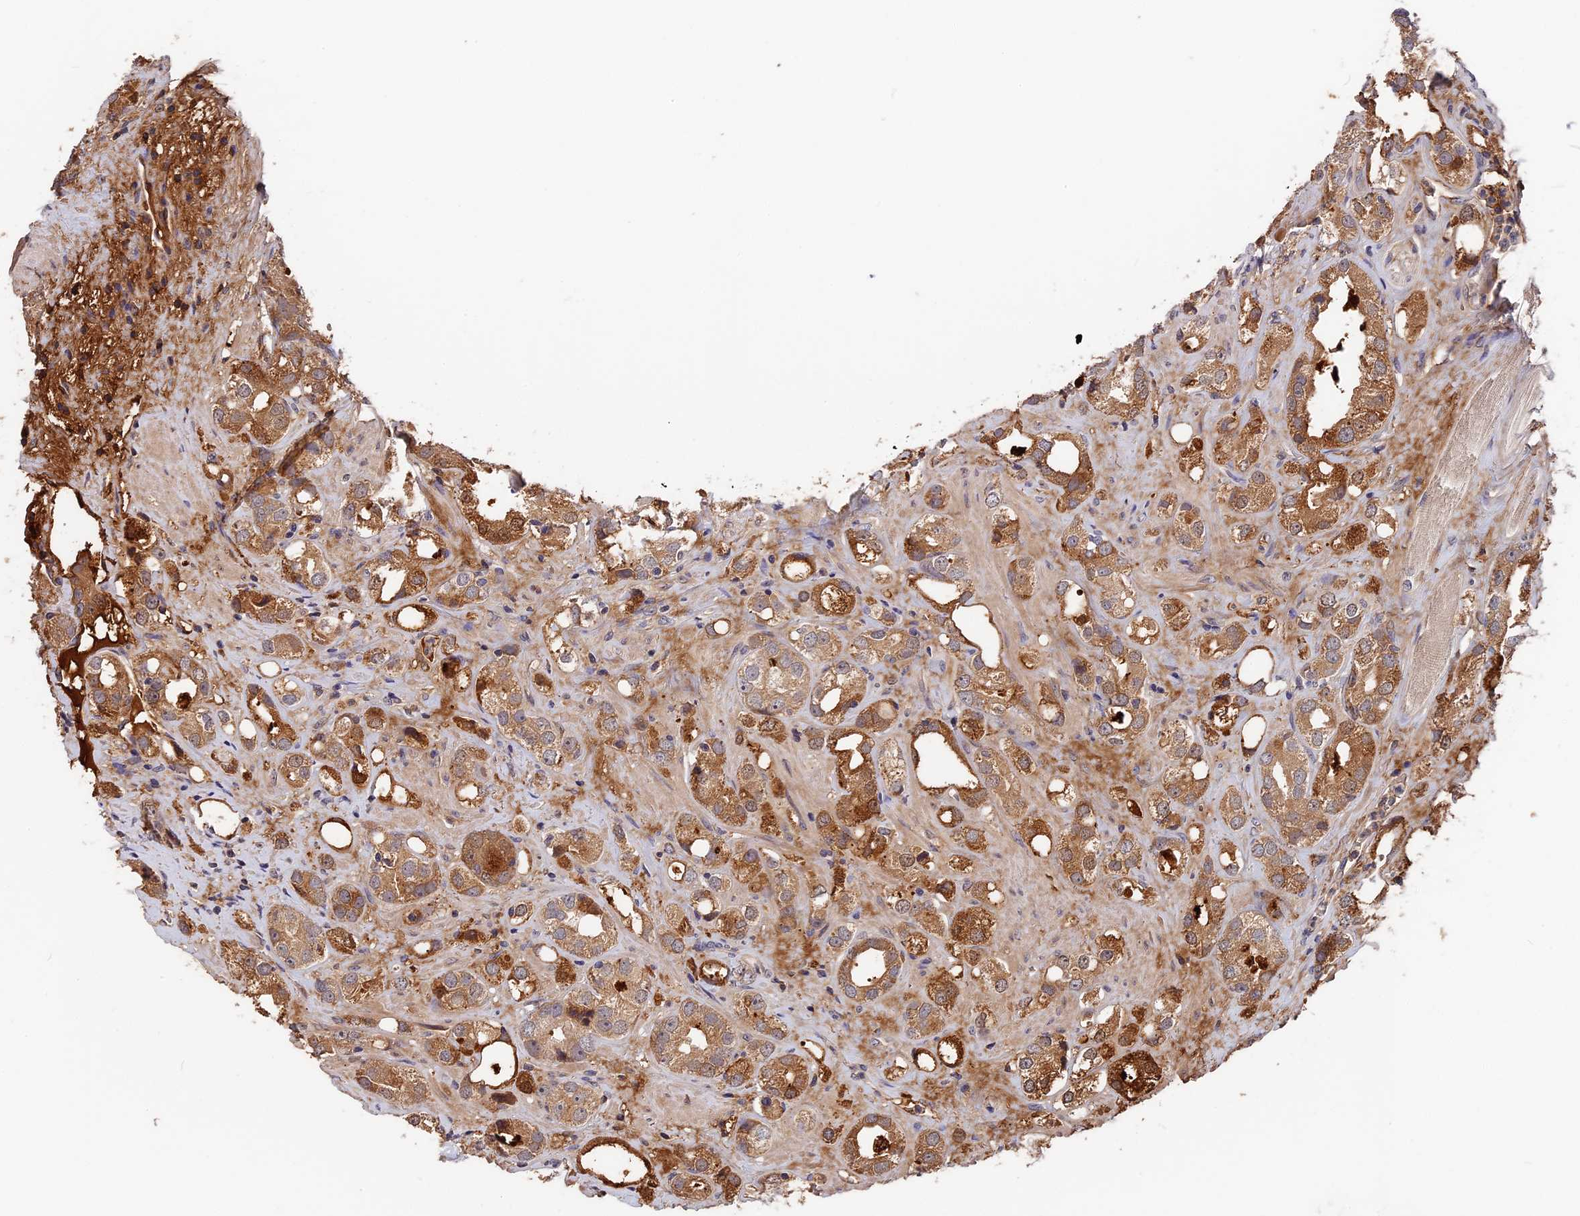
{"staining": {"intensity": "moderate", "quantity": ">75%", "location": "cytoplasmic/membranous"}, "tissue": "prostate cancer", "cell_type": "Tumor cells", "image_type": "cancer", "snomed": [{"axis": "morphology", "description": "Adenocarcinoma, NOS"}, {"axis": "topography", "description": "Prostate"}], "caption": "Protein staining of prostate adenocarcinoma tissue reveals moderate cytoplasmic/membranous positivity in approximately >75% of tumor cells.", "gene": "ITIH1", "patient": {"sex": "male", "age": 79}}